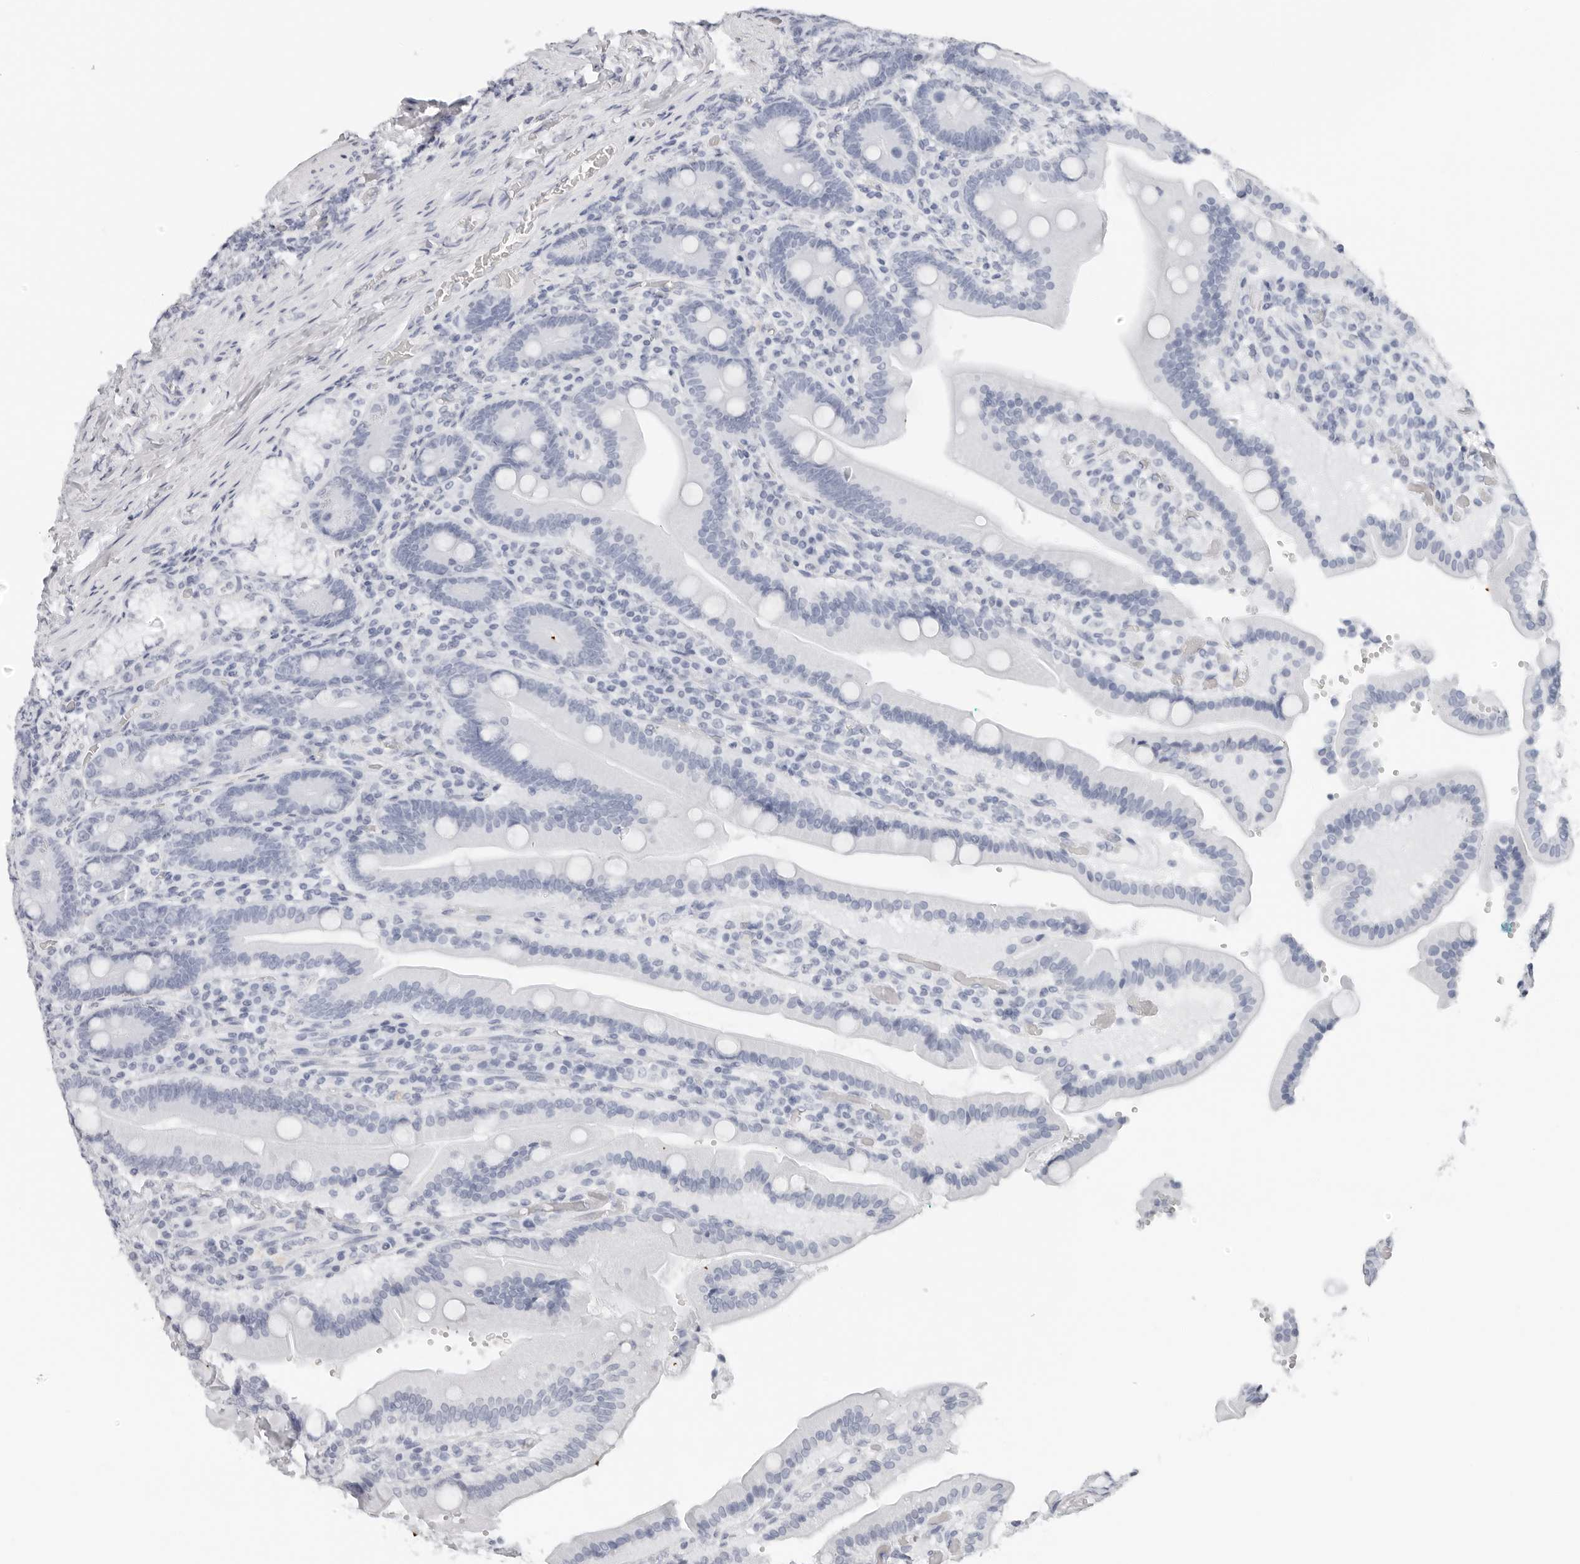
{"staining": {"intensity": "negative", "quantity": "none", "location": "none"}, "tissue": "duodenum", "cell_type": "Glandular cells", "image_type": "normal", "snomed": [{"axis": "morphology", "description": "Normal tissue, NOS"}, {"axis": "topography", "description": "Duodenum"}], "caption": "Glandular cells show no significant positivity in normal duodenum.", "gene": "CST1", "patient": {"sex": "female", "age": 62}}